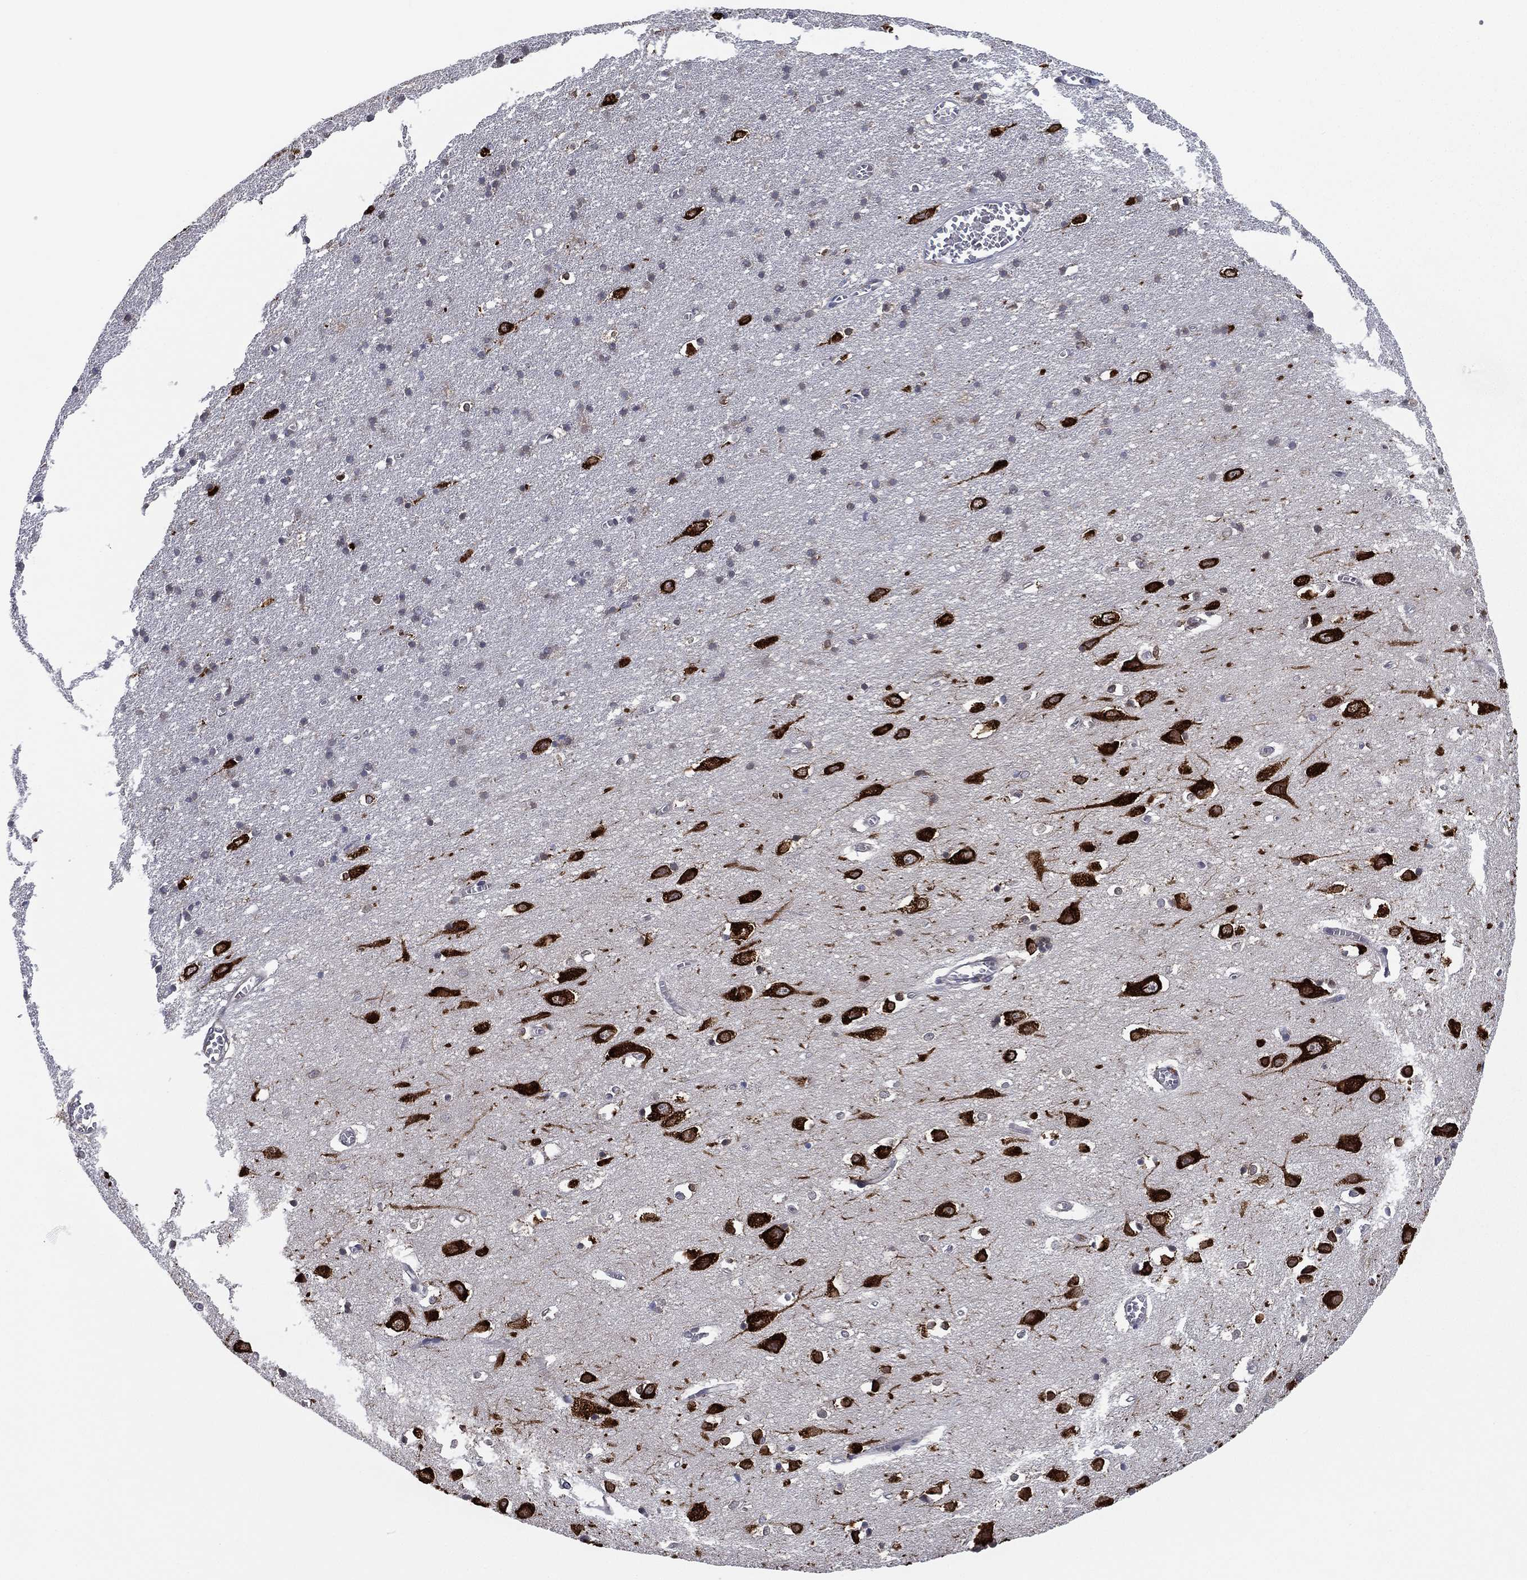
{"staining": {"intensity": "negative", "quantity": "none", "location": "none"}, "tissue": "cerebral cortex", "cell_type": "Endothelial cells", "image_type": "normal", "snomed": [{"axis": "morphology", "description": "Normal tissue, NOS"}, {"axis": "topography", "description": "Cerebral cortex"}], "caption": "IHC histopathology image of normal cerebral cortex: human cerebral cortex stained with DAB (3,3'-diaminobenzidine) shows no significant protein expression in endothelial cells. (Stains: DAB (3,3'-diaminobenzidine) IHC with hematoxylin counter stain, Microscopy: brightfield microscopy at high magnification).", "gene": "FARSA", "patient": {"sex": "male", "age": 70}}